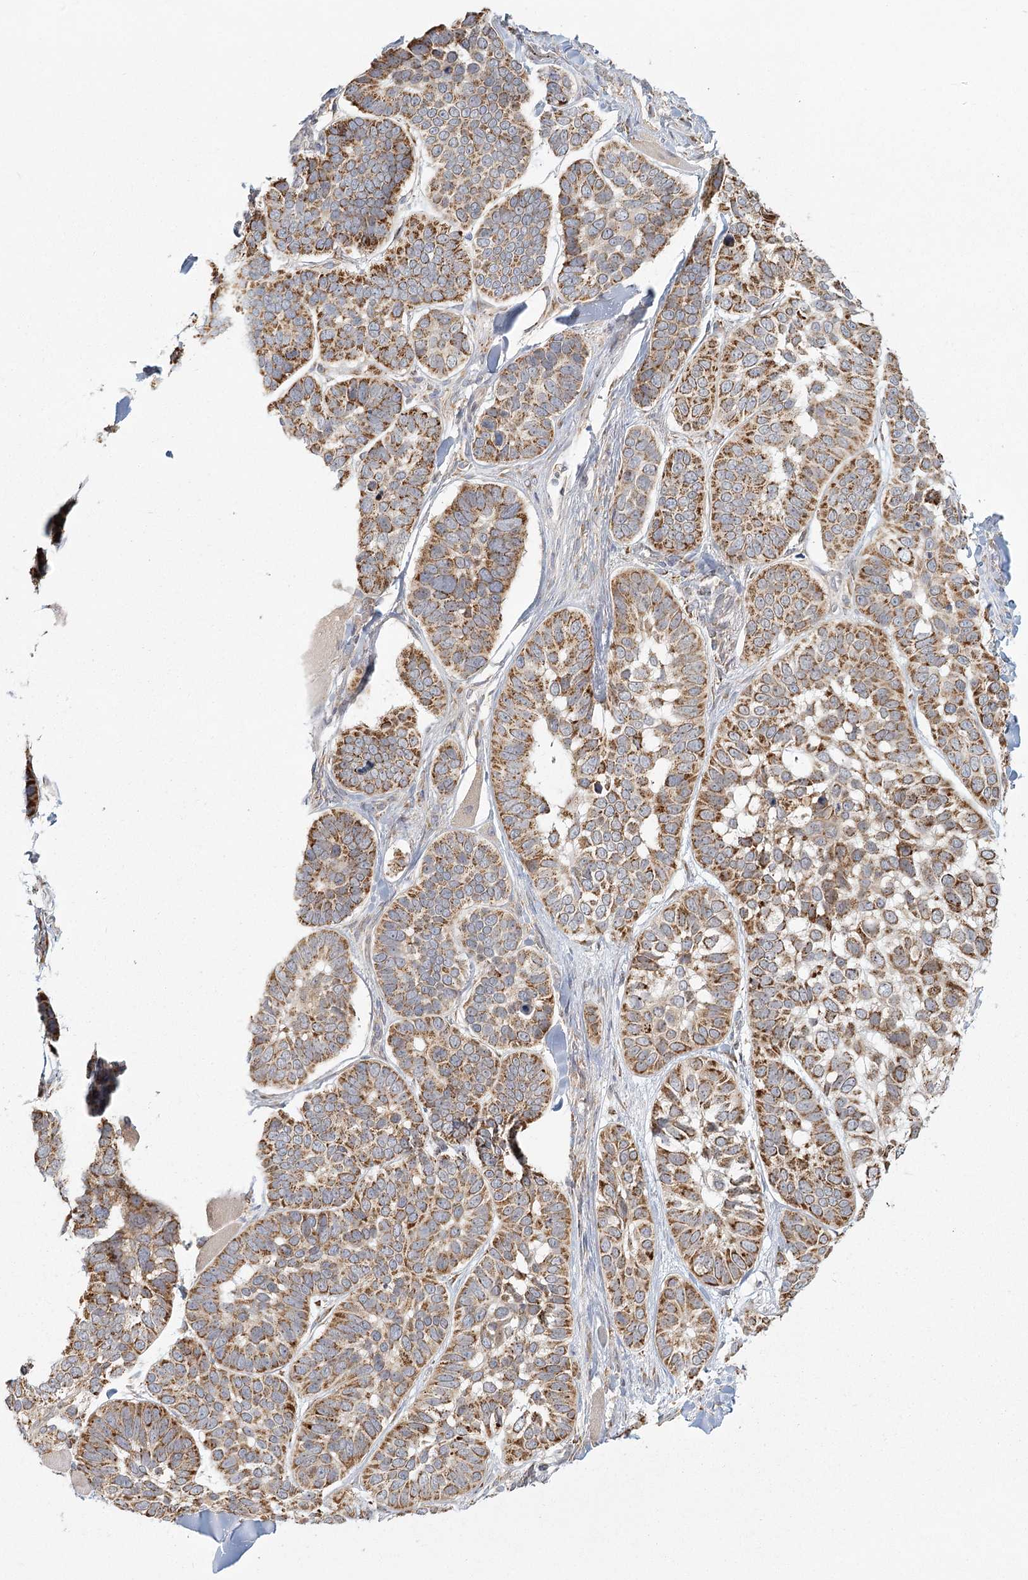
{"staining": {"intensity": "moderate", "quantity": ">75%", "location": "cytoplasmic/membranous"}, "tissue": "skin cancer", "cell_type": "Tumor cells", "image_type": "cancer", "snomed": [{"axis": "morphology", "description": "Basal cell carcinoma"}, {"axis": "topography", "description": "Skin"}], "caption": "Protein staining displays moderate cytoplasmic/membranous staining in approximately >75% of tumor cells in basal cell carcinoma (skin).", "gene": "LACTB", "patient": {"sex": "male", "age": 62}}